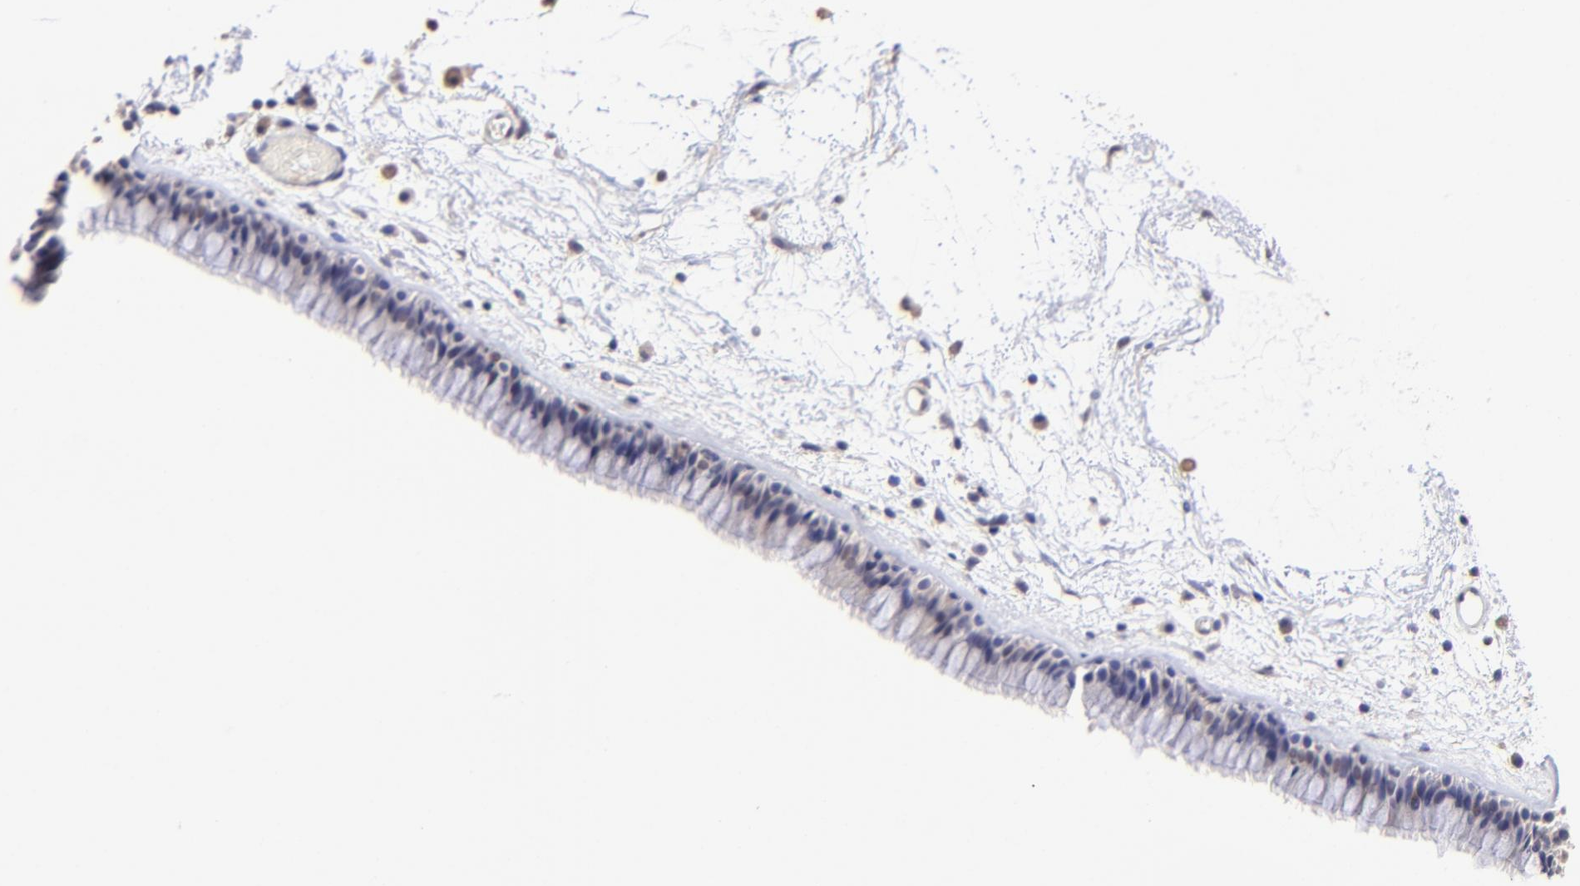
{"staining": {"intensity": "weak", "quantity": "<25%", "location": "nuclear"}, "tissue": "nasopharynx", "cell_type": "Respiratory epithelial cells", "image_type": "normal", "snomed": [{"axis": "morphology", "description": "Normal tissue, NOS"}, {"axis": "morphology", "description": "Inflammation, NOS"}, {"axis": "topography", "description": "Nasopharynx"}], "caption": "Nasopharynx stained for a protein using immunohistochemistry exhibits no positivity respiratory epithelial cells.", "gene": "DNMT1", "patient": {"sex": "male", "age": 48}}